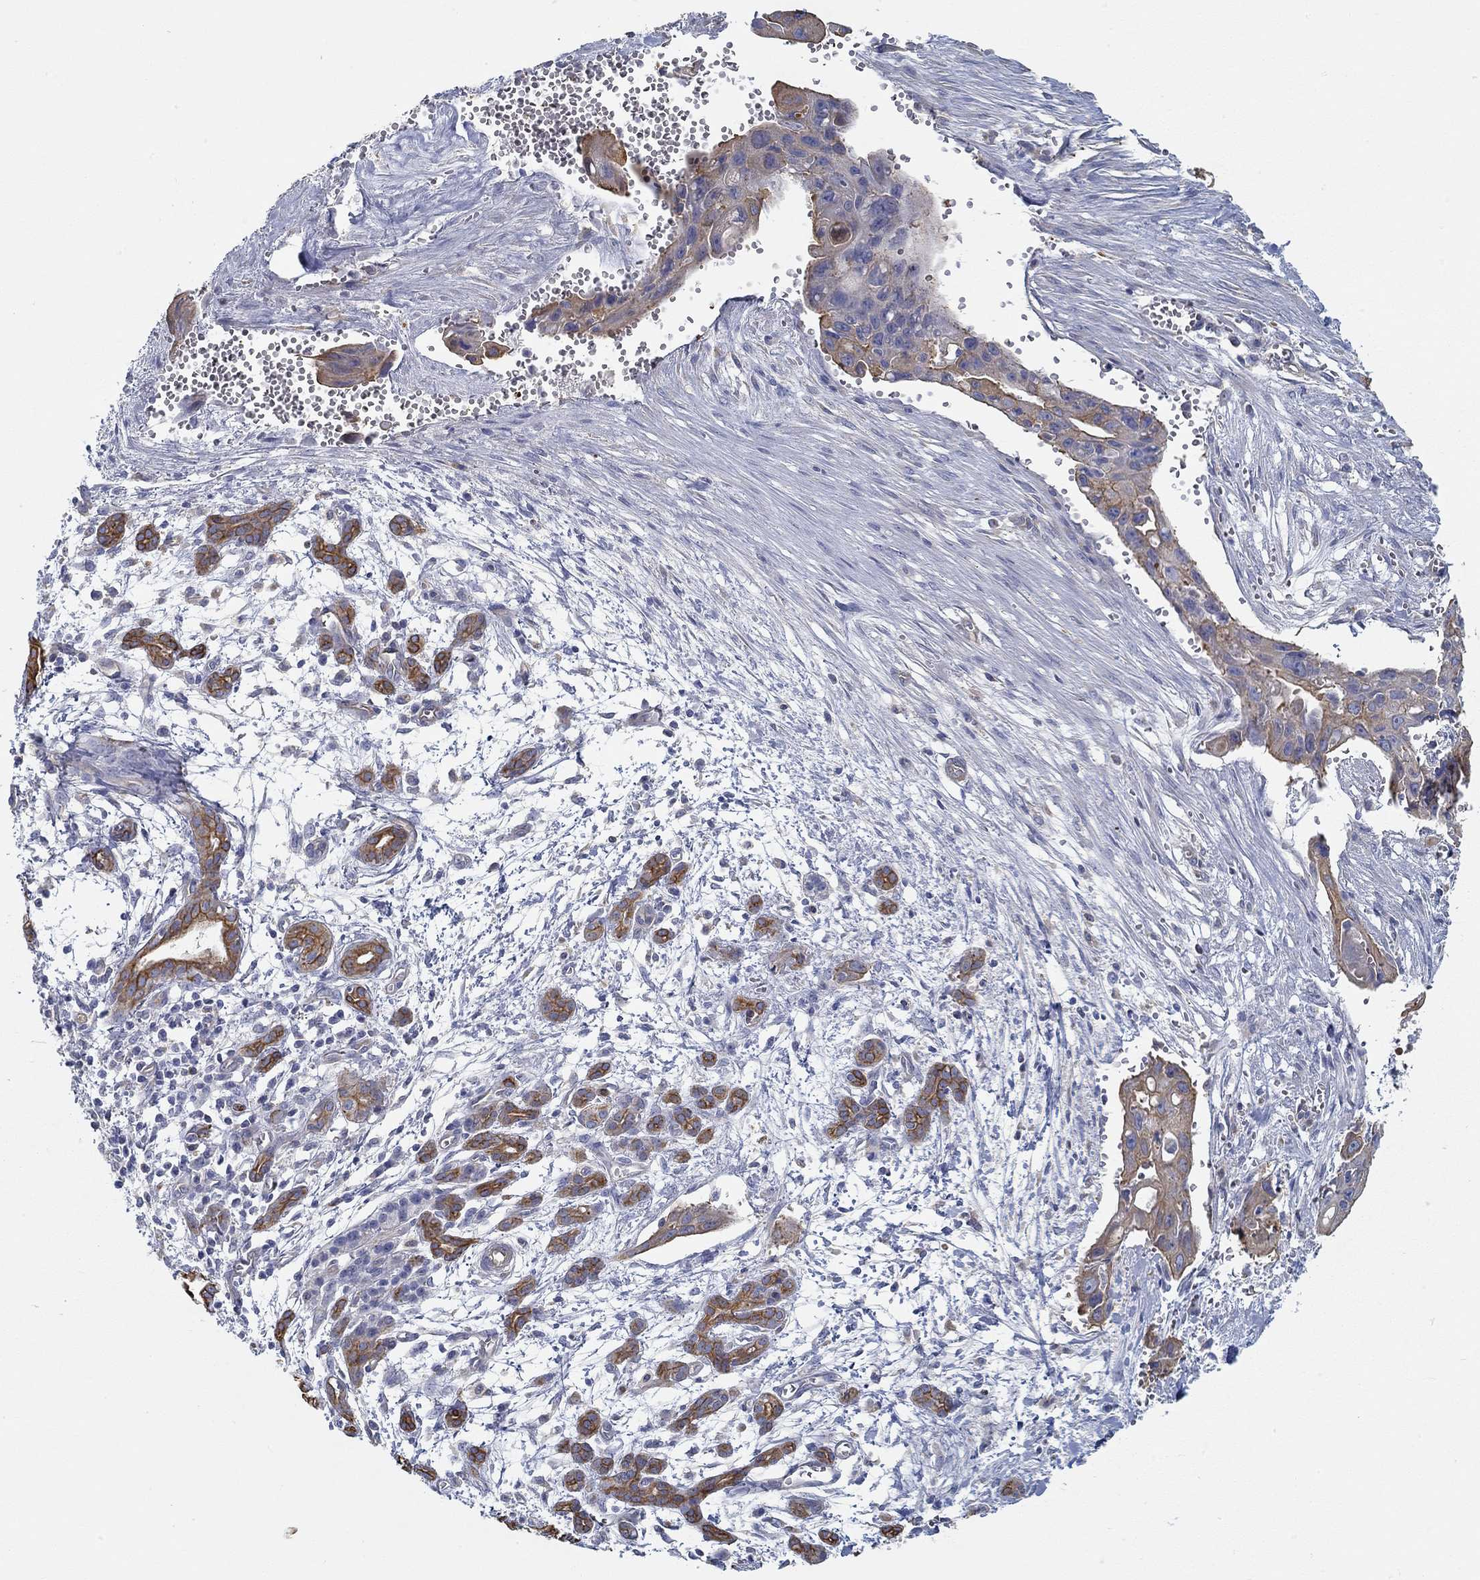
{"staining": {"intensity": "moderate", "quantity": ">75%", "location": "cytoplasmic/membranous"}, "tissue": "pancreatic cancer", "cell_type": "Tumor cells", "image_type": "cancer", "snomed": [{"axis": "morphology", "description": "Adenocarcinoma, NOS"}, {"axis": "topography", "description": "Pancreas"}], "caption": "A high-resolution image shows IHC staining of pancreatic adenocarcinoma, which demonstrates moderate cytoplasmic/membranous expression in approximately >75% of tumor cells.", "gene": "BBOF1", "patient": {"sex": "male", "age": 60}}